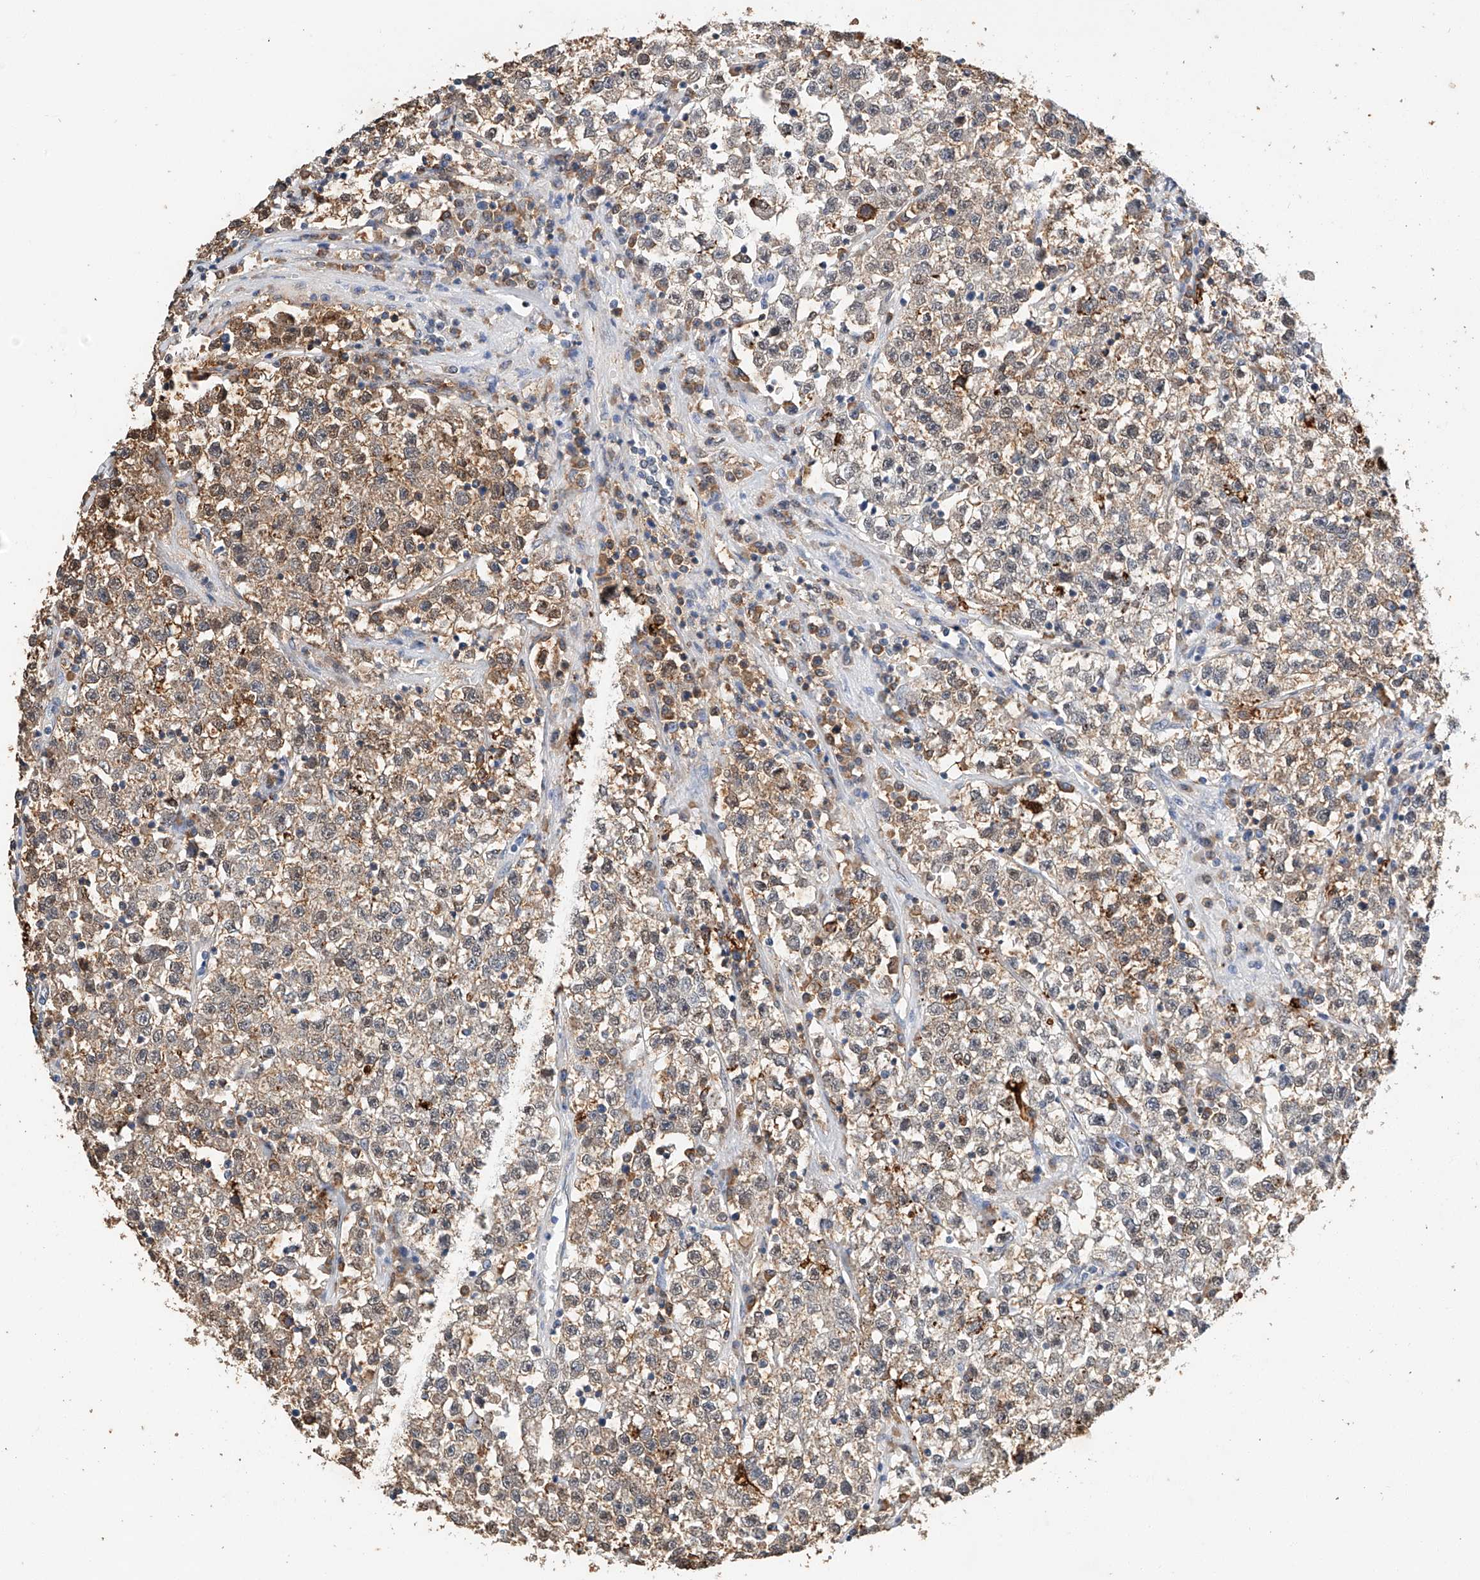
{"staining": {"intensity": "weak", "quantity": "25%-75%", "location": "cytoplasmic/membranous"}, "tissue": "testis cancer", "cell_type": "Tumor cells", "image_type": "cancer", "snomed": [{"axis": "morphology", "description": "Seminoma, NOS"}, {"axis": "topography", "description": "Testis"}], "caption": "Seminoma (testis) was stained to show a protein in brown. There is low levels of weak cytoplasmic/membranous staining in approximately 25%-75% of tumor cells.", "gene": "CTDP1", "patient": {"sex": "male", "age": 22}}